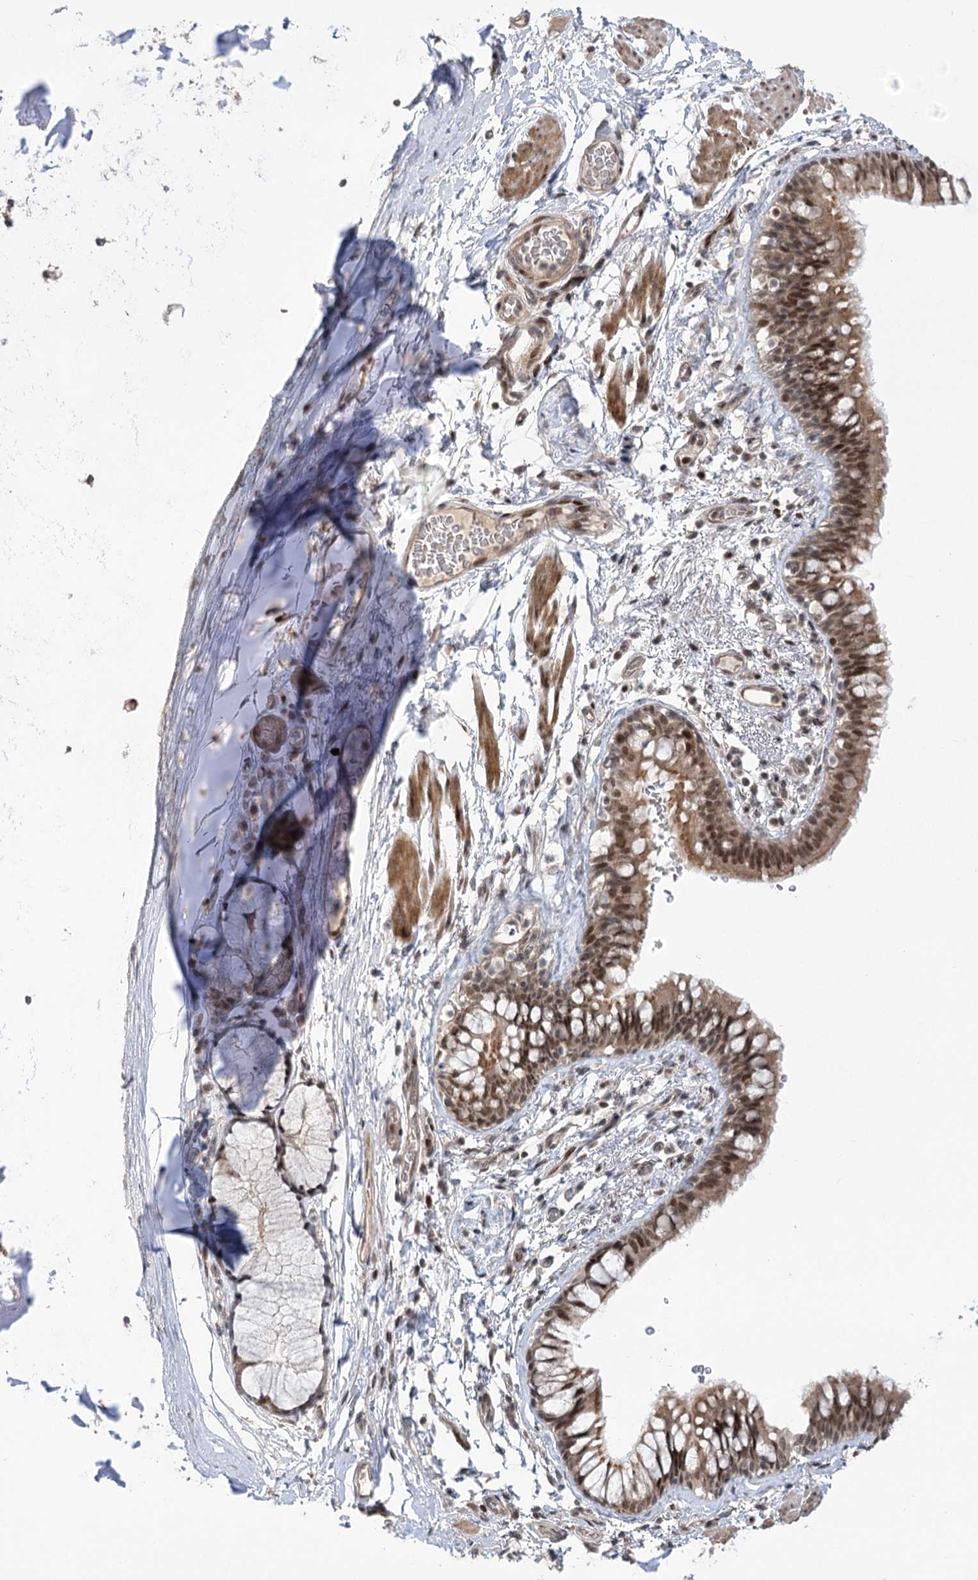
{"staining": {"intensity": "moderate", "quantity": ">75%", "location": "cytoplasmic/membranous,nuclear"}, "tissue": "bronchus", "cell_type": "Respiratory epithelial cells", "image_type": "normal", "snomed": [{"axis": "morphology", "description": "Normal tissue, NOS"}, {"axis": "topography", "description": "Cartilage tissue"}, {"axis": "topography", "description": "Bronchus"}], "caption": "A brown stain labels moderate cytoplasmic/membranous,nuclear staining of a protein in respiratory epithelial cells of benign bronchus.", "gene": "HELQ", "patient": {"sex": "female", "age": 36}}